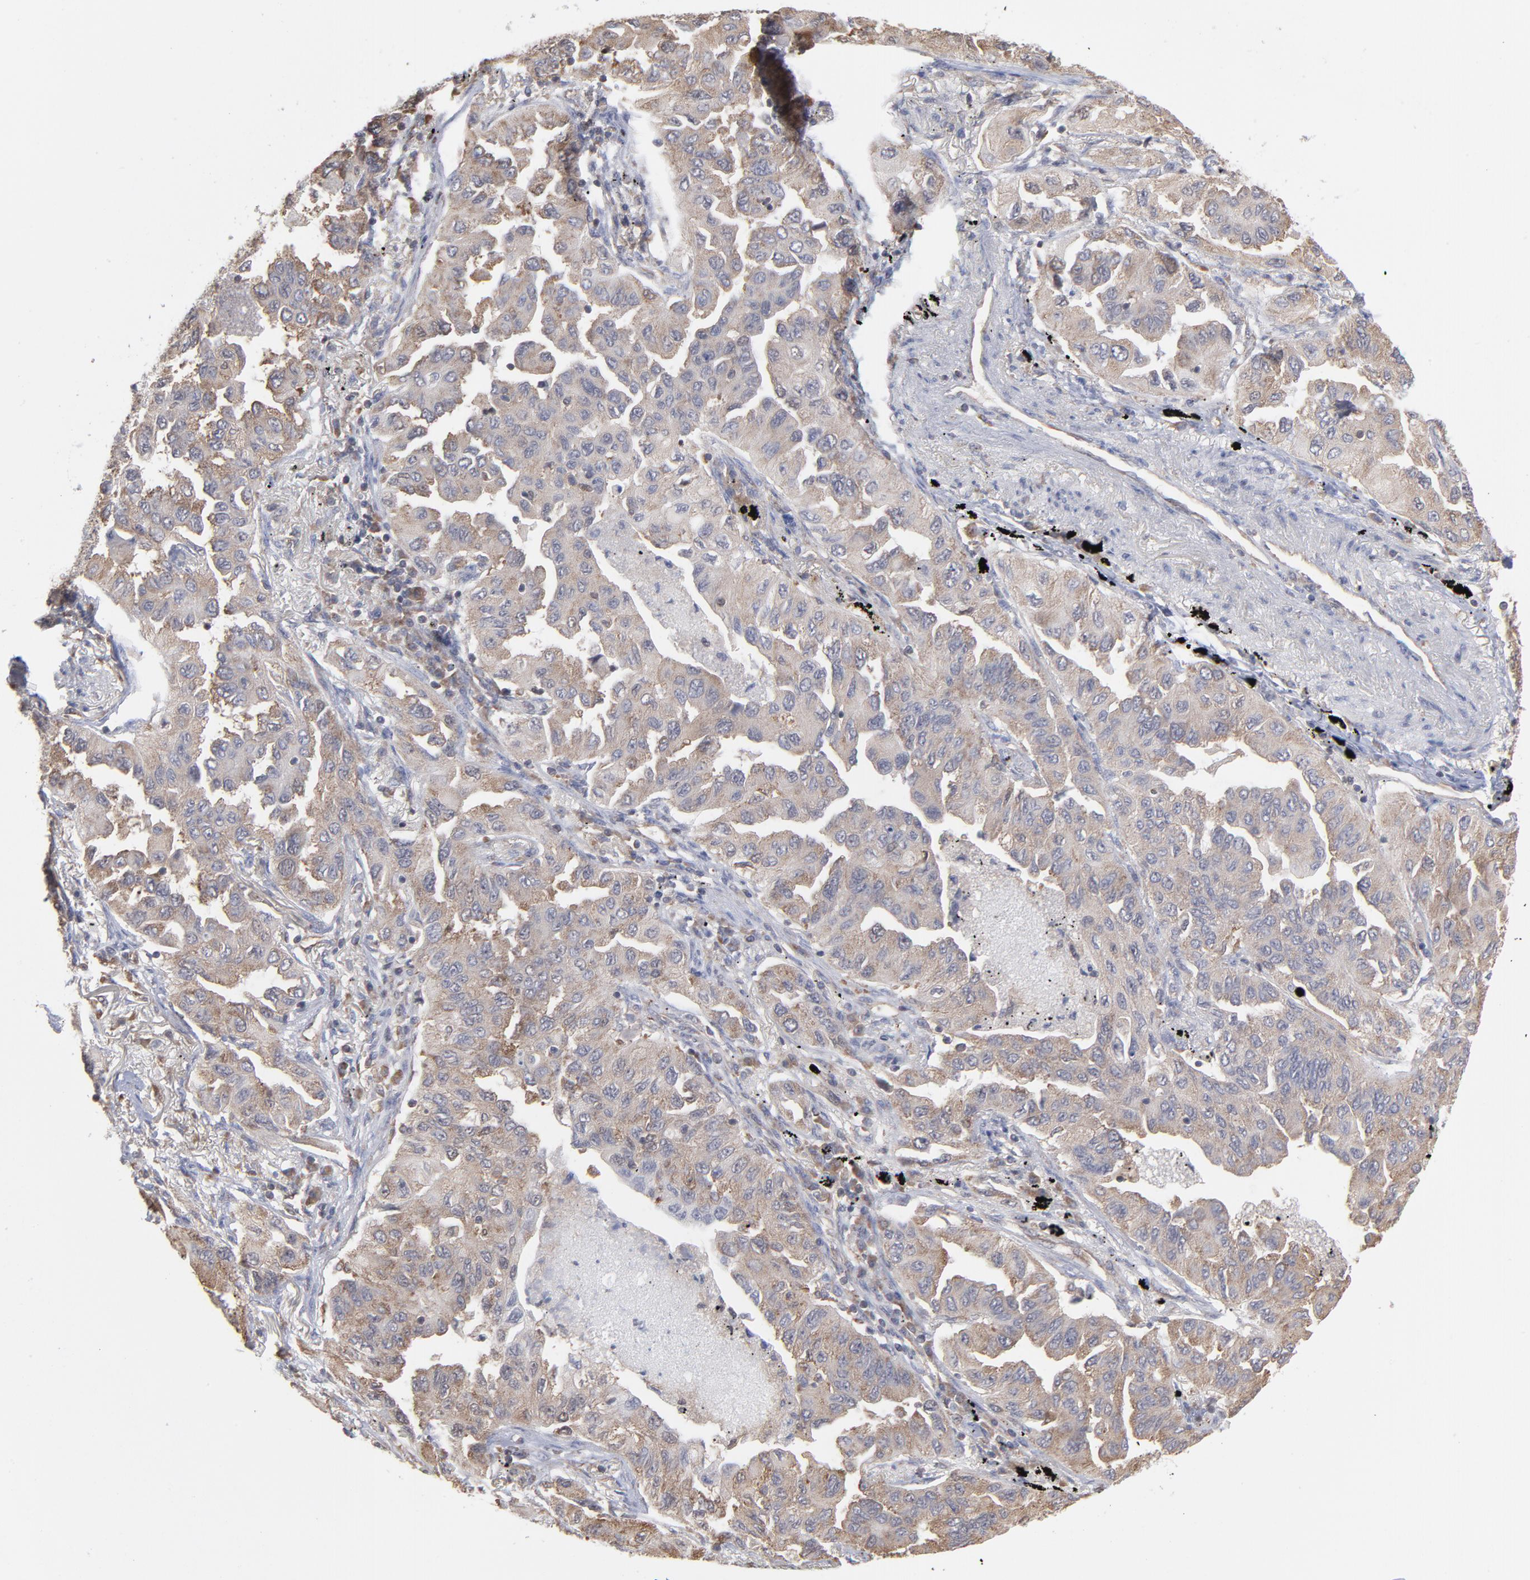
{"staining": {"intensity": "weak", "quantity": "25%-75%", "location": "cytoplasmic/membranous"}, "tissue": "lung cancer", "cell_type": "Tumor cells", "image_type": "cancer", "snomed": [{"axis": "morphology", "description": "Adenocarcinoma, NOS"}, {"axis": "topography", "description": "Lung"}], "caption": "High-magnification brightfield microscopy of lung cancer (adenocarcinoma) stained with DAB (brown) and counterstained with hematoxylin (blue). tumor cells exhibit weak cytoplasmic/membranous positivity is appreciated in approximately25%-75% of cells.", "gene": "MAPRE1", "patient": {"sex": "female", "age": 65}}